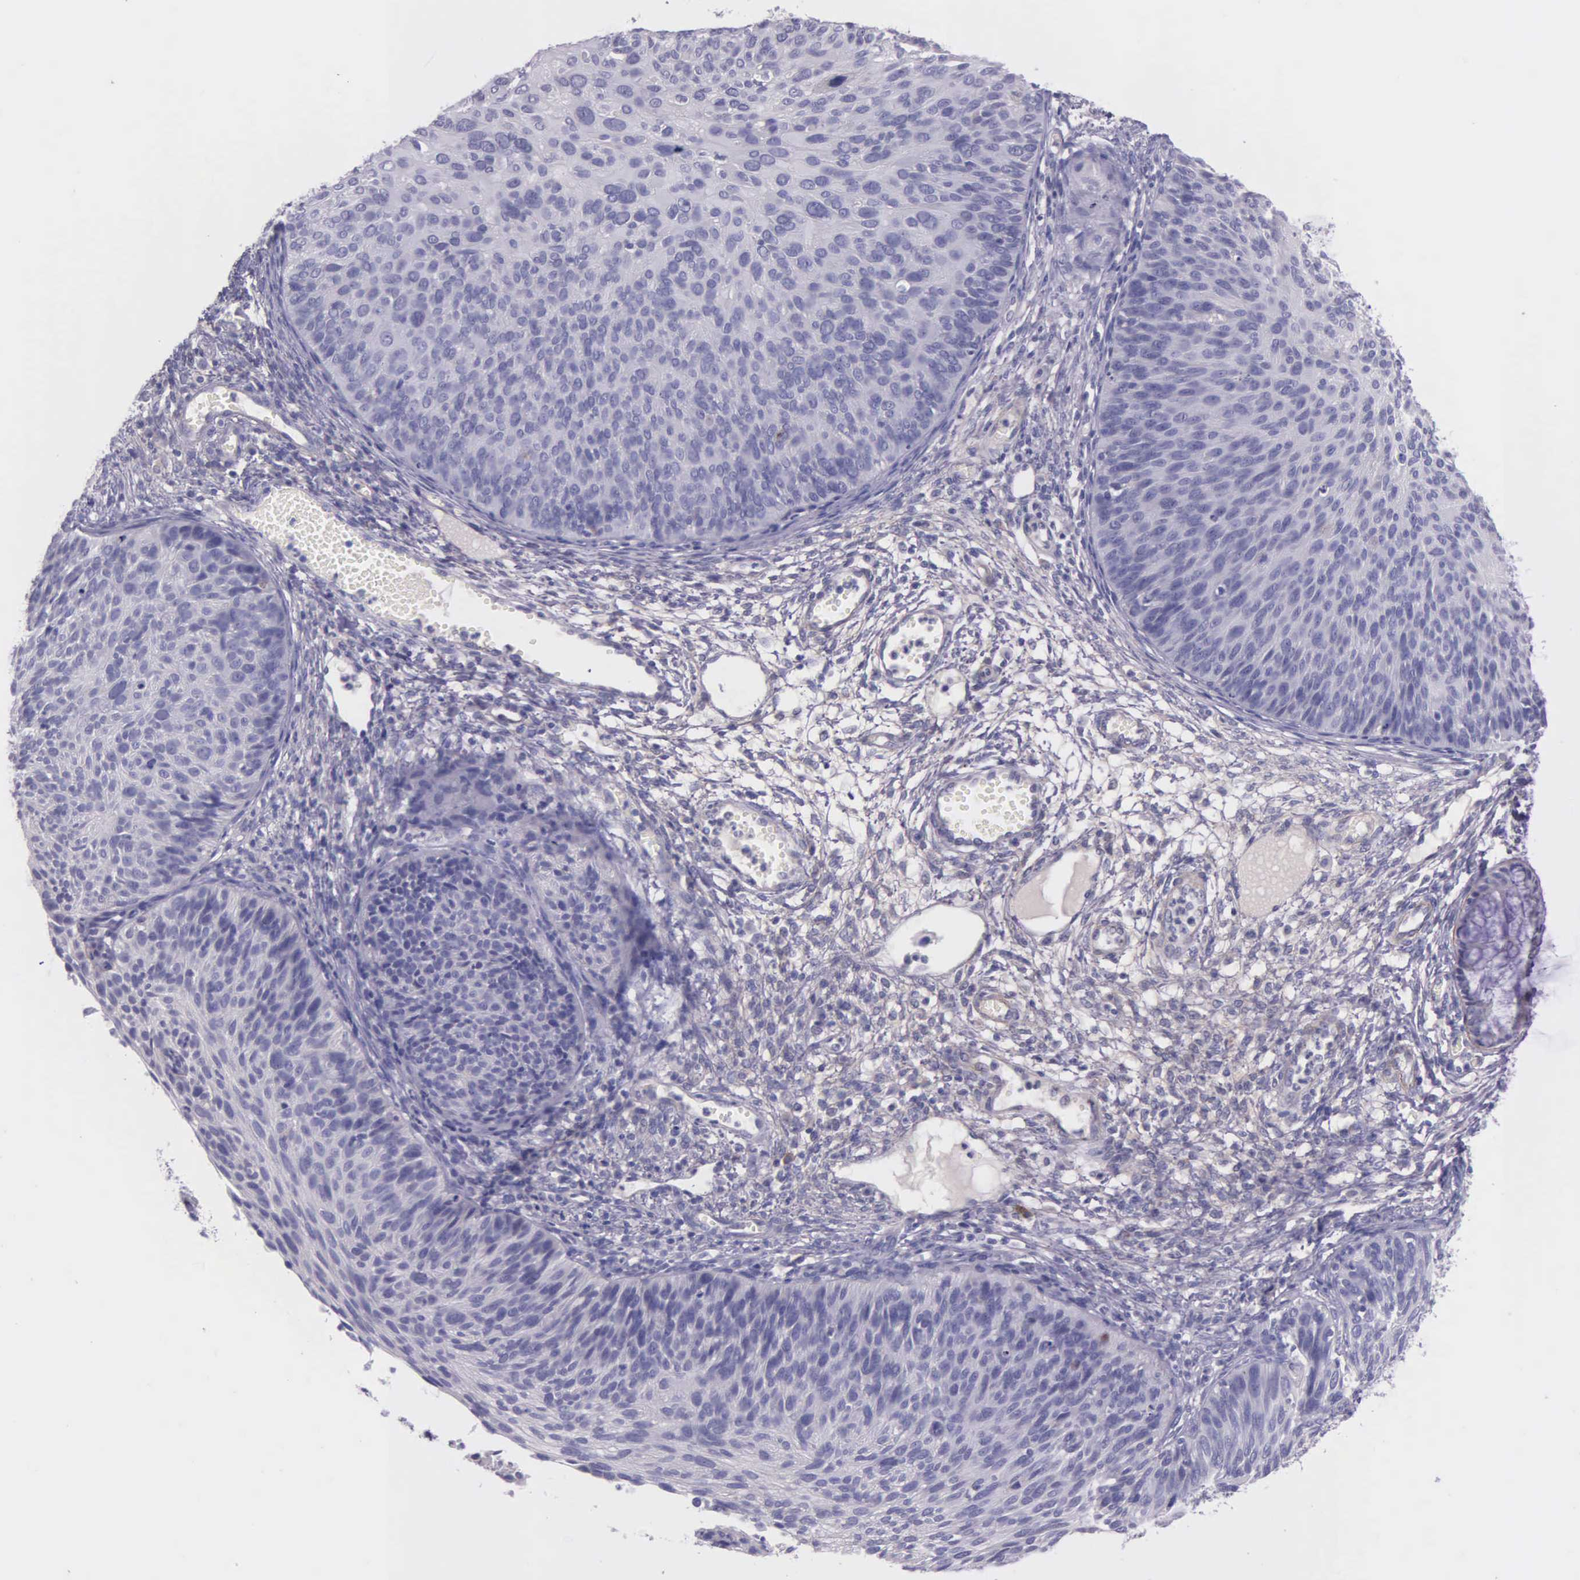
{"staining": {"intensity": "negative", "quantity": "none", "location": "none"}, "tissue": "cervical cancer", "cell_type": "Tumor cells", "image_type": "cancer", "snomed": [{"axis": "morphology", "description": "Squamous cell carcinoma, NOS"}, {"axis": "topography", "description": "Cervix"}], "caption": "Immunohistochemistry (IHC) micrograph of cervical squamous cell carcinoma stained for a protein (brown), which demonstrates no staining in tumor cells.", "gene": "THSD7A", "patient": {"sex": "female", "age": 36}}